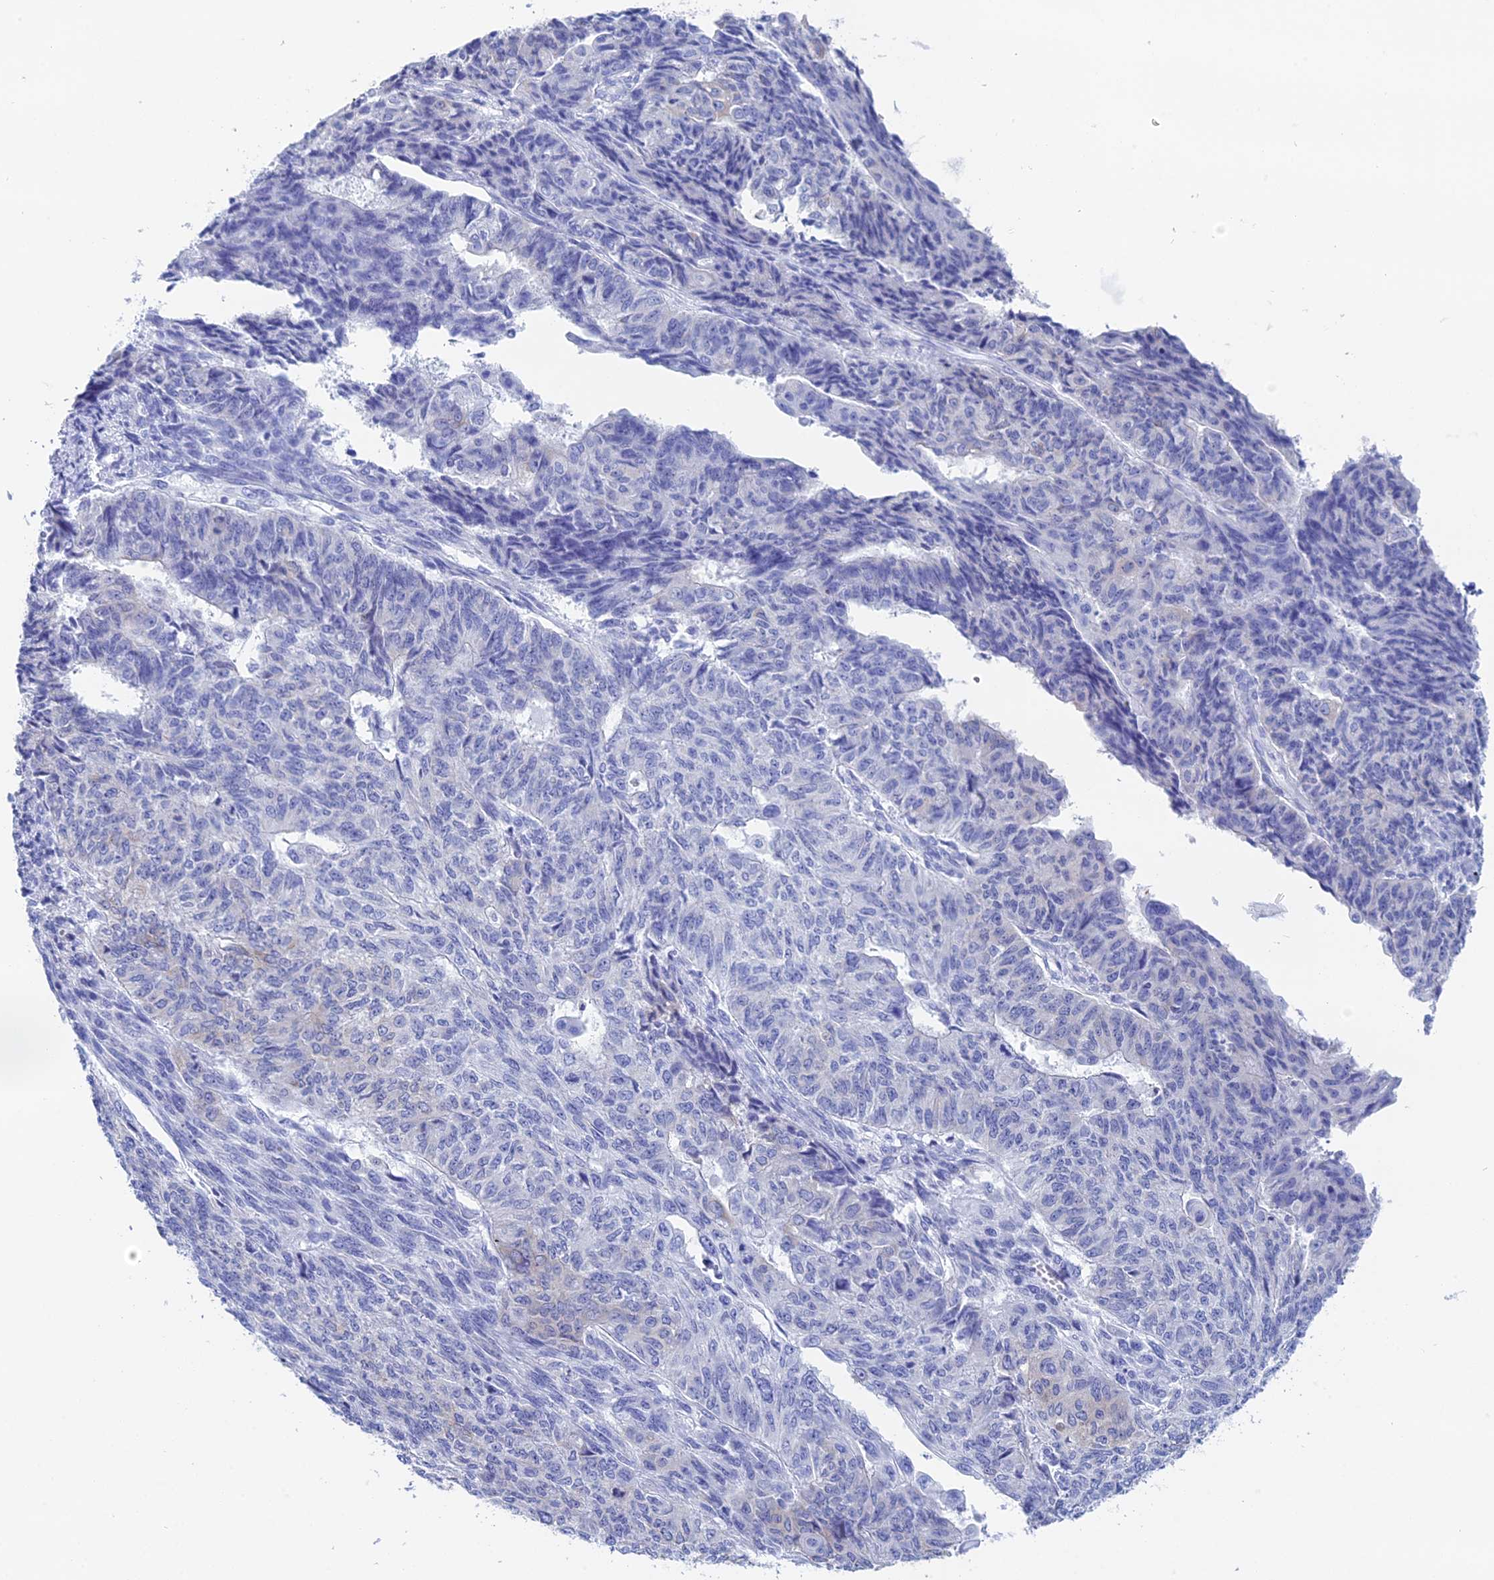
{"staining": {"intensity": "negative", "quantity": "none", "location": "none"}, "tissue": "endometrial cancer", "cell_type": "Tumor cells", "image_type": "cancer", "snomed": [{"axis": "morphology", "description": "Adenocarcinoma, NOS"}, {"axis": "topography", "description": "Endometrium"}], "caption": "A histopathology image of human adenocarcinoma (endometrial) is negative for staining in tumor cells.", "gene": "TEX101", "patient": {"sex": "female", "age": 32}}